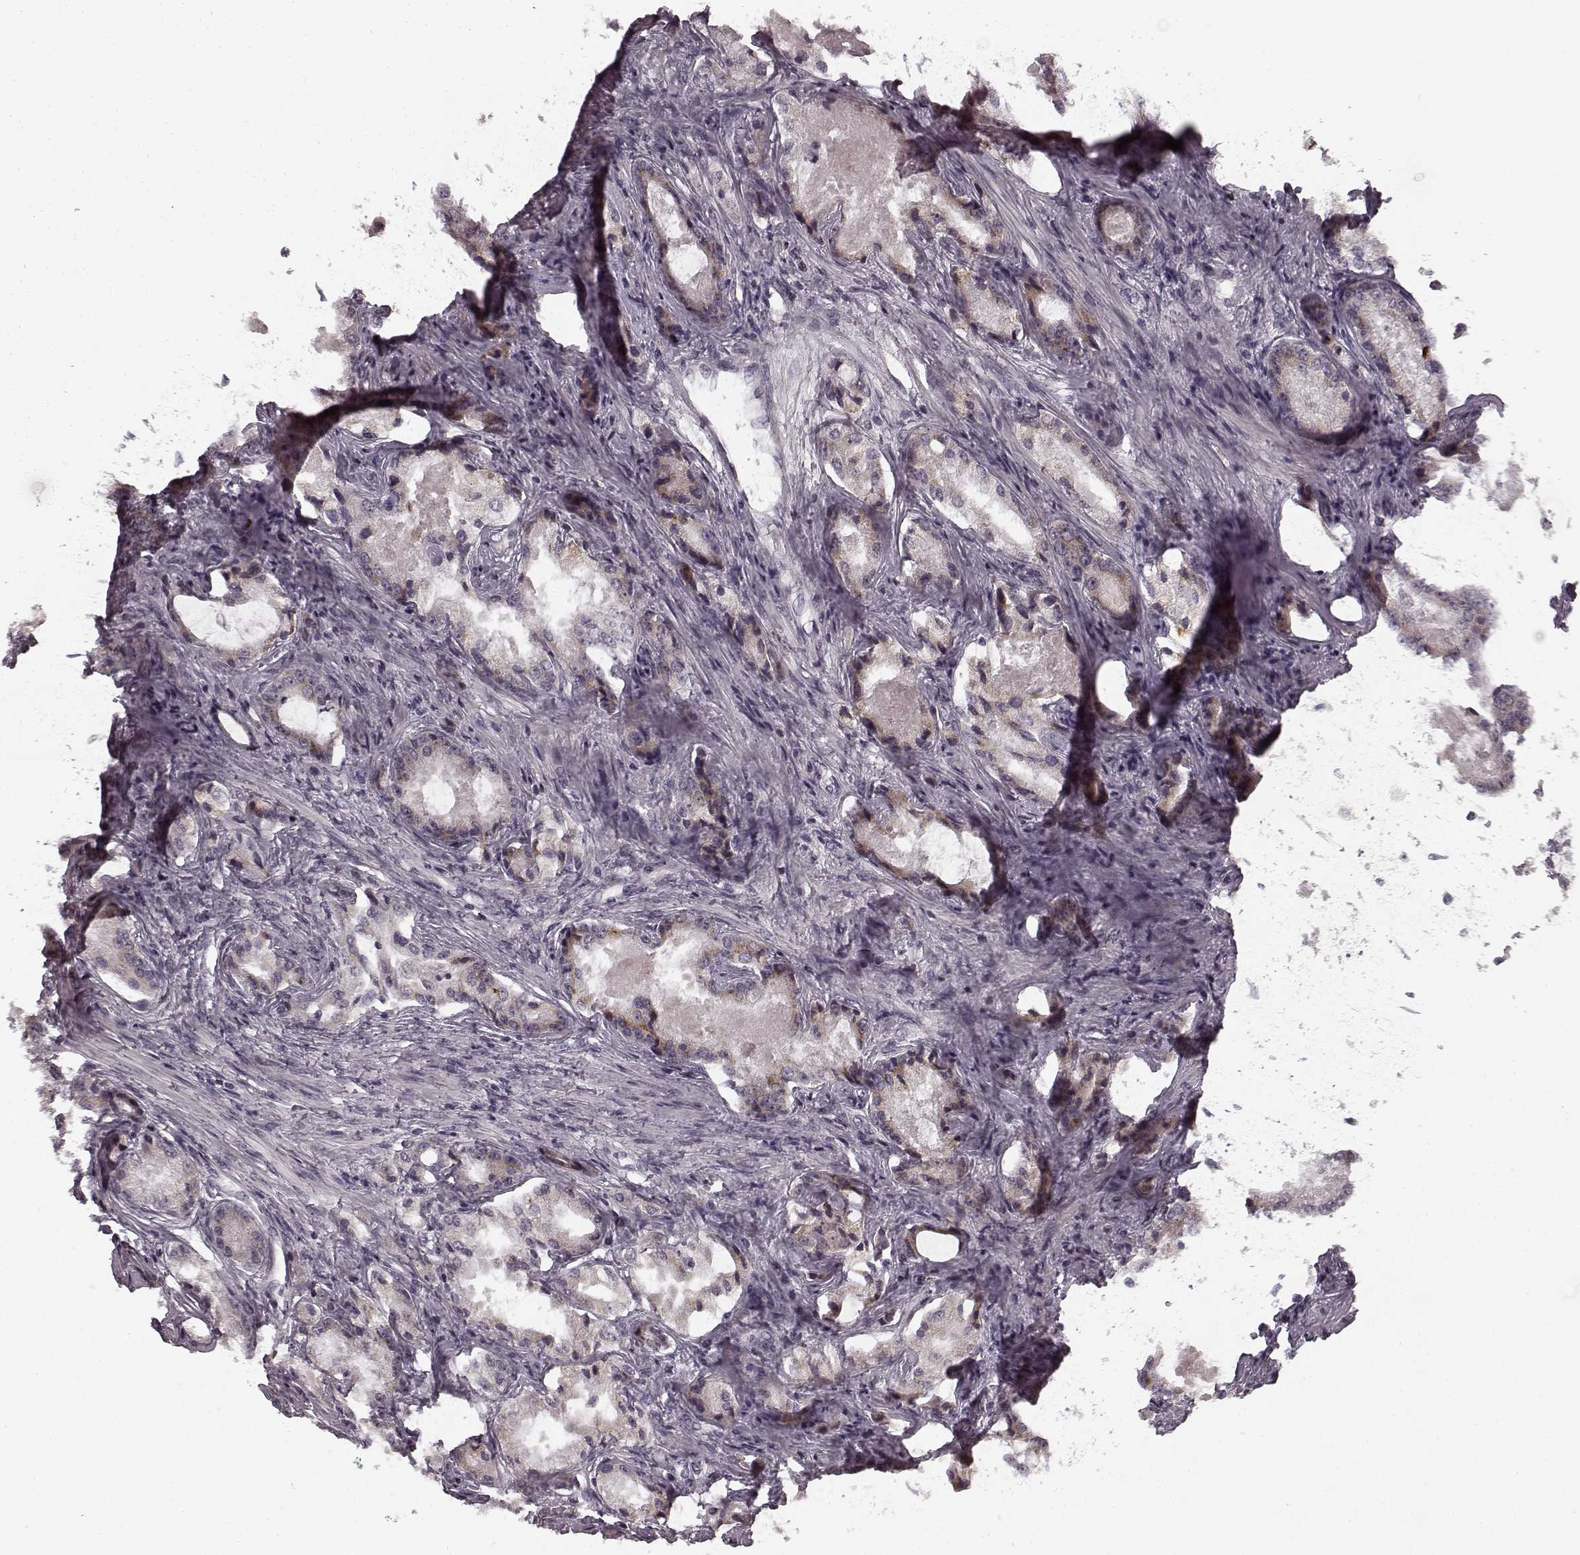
{"staining": {"intensity": "weak", "quantity": "<25%", "location": "cytoplasmic/membranous"}, "tissue": "prostate cancer", "cell_type": "Tumor cells", "image_type": "cancer", "snomed": [{"axis": "morphology", "description": "Adenocarcinoma, Low grade"}, {"axis": "topography", "description": "Prostate"}], "caption": "Protein analysis of prostate cancer (adenocarcinoma (low-grade)) exhibits no significant positivity in tumor cells.", "gene": "FAM234B", "patient": {"sex": "male", "age": 68}}